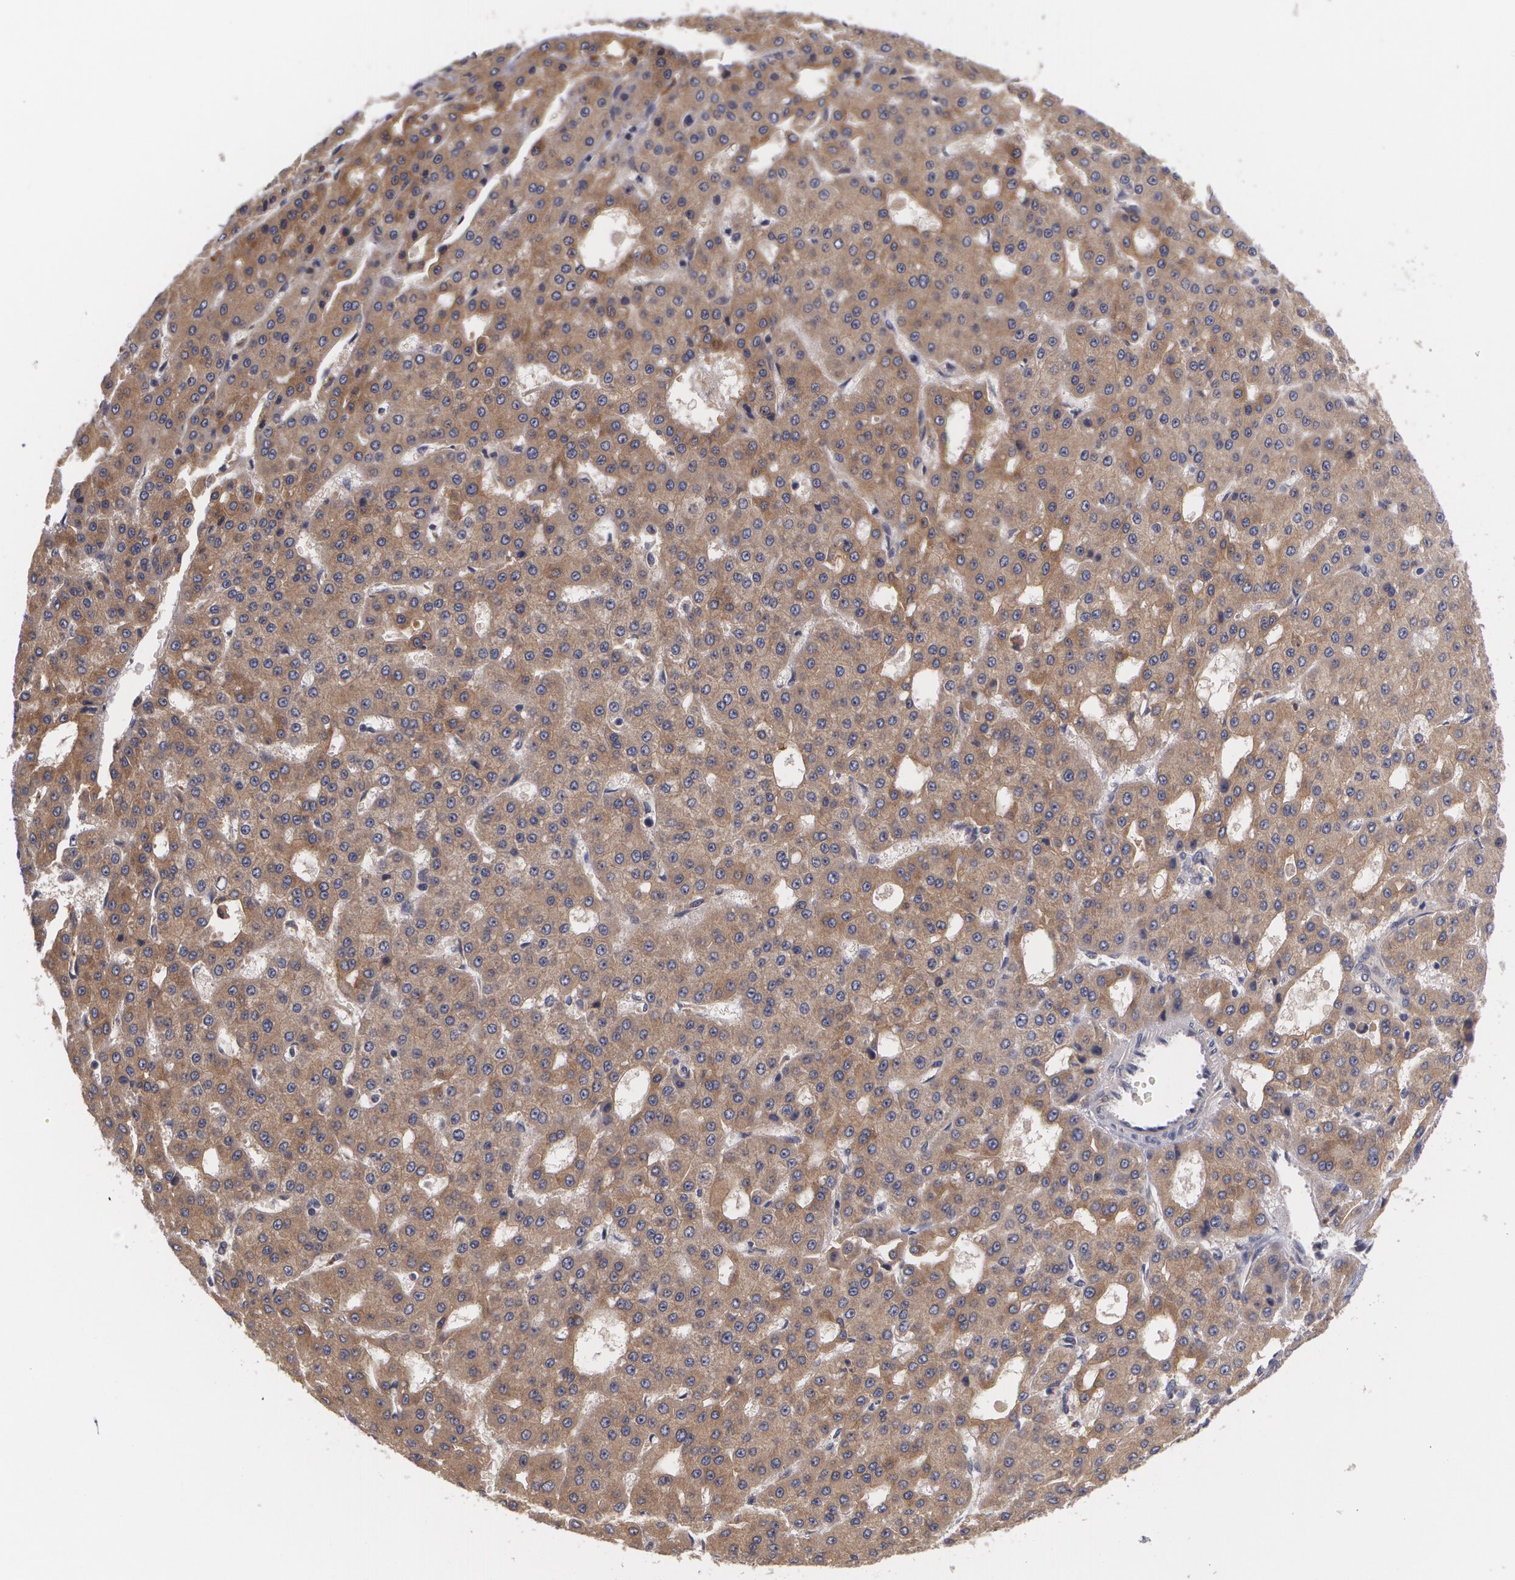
{"staining": {"intensity": "moderate", "quantity": ">75%", "location": "cytoplasmic/membranous"}, "tissue": "liver cancer", "cell_type": "Tumor cells", "image_type": "cancer", "snomed": [{"axis": "morphology", "description": "Carcinoma, Hepatocellular, NOS"}, {"axis": "topography", "description": "Liver"}], "caption": "An IHC histopathology image of tumor tissue is shown. Protein staining in brown labels moderate cytoplasmic/membranous positivity in liver cancer (hepatocellular carcinoma) within tumor cells. Nuclei are stained in blue.", "gene": "CASK", "patient": {"sex": "male", "age": 47}}